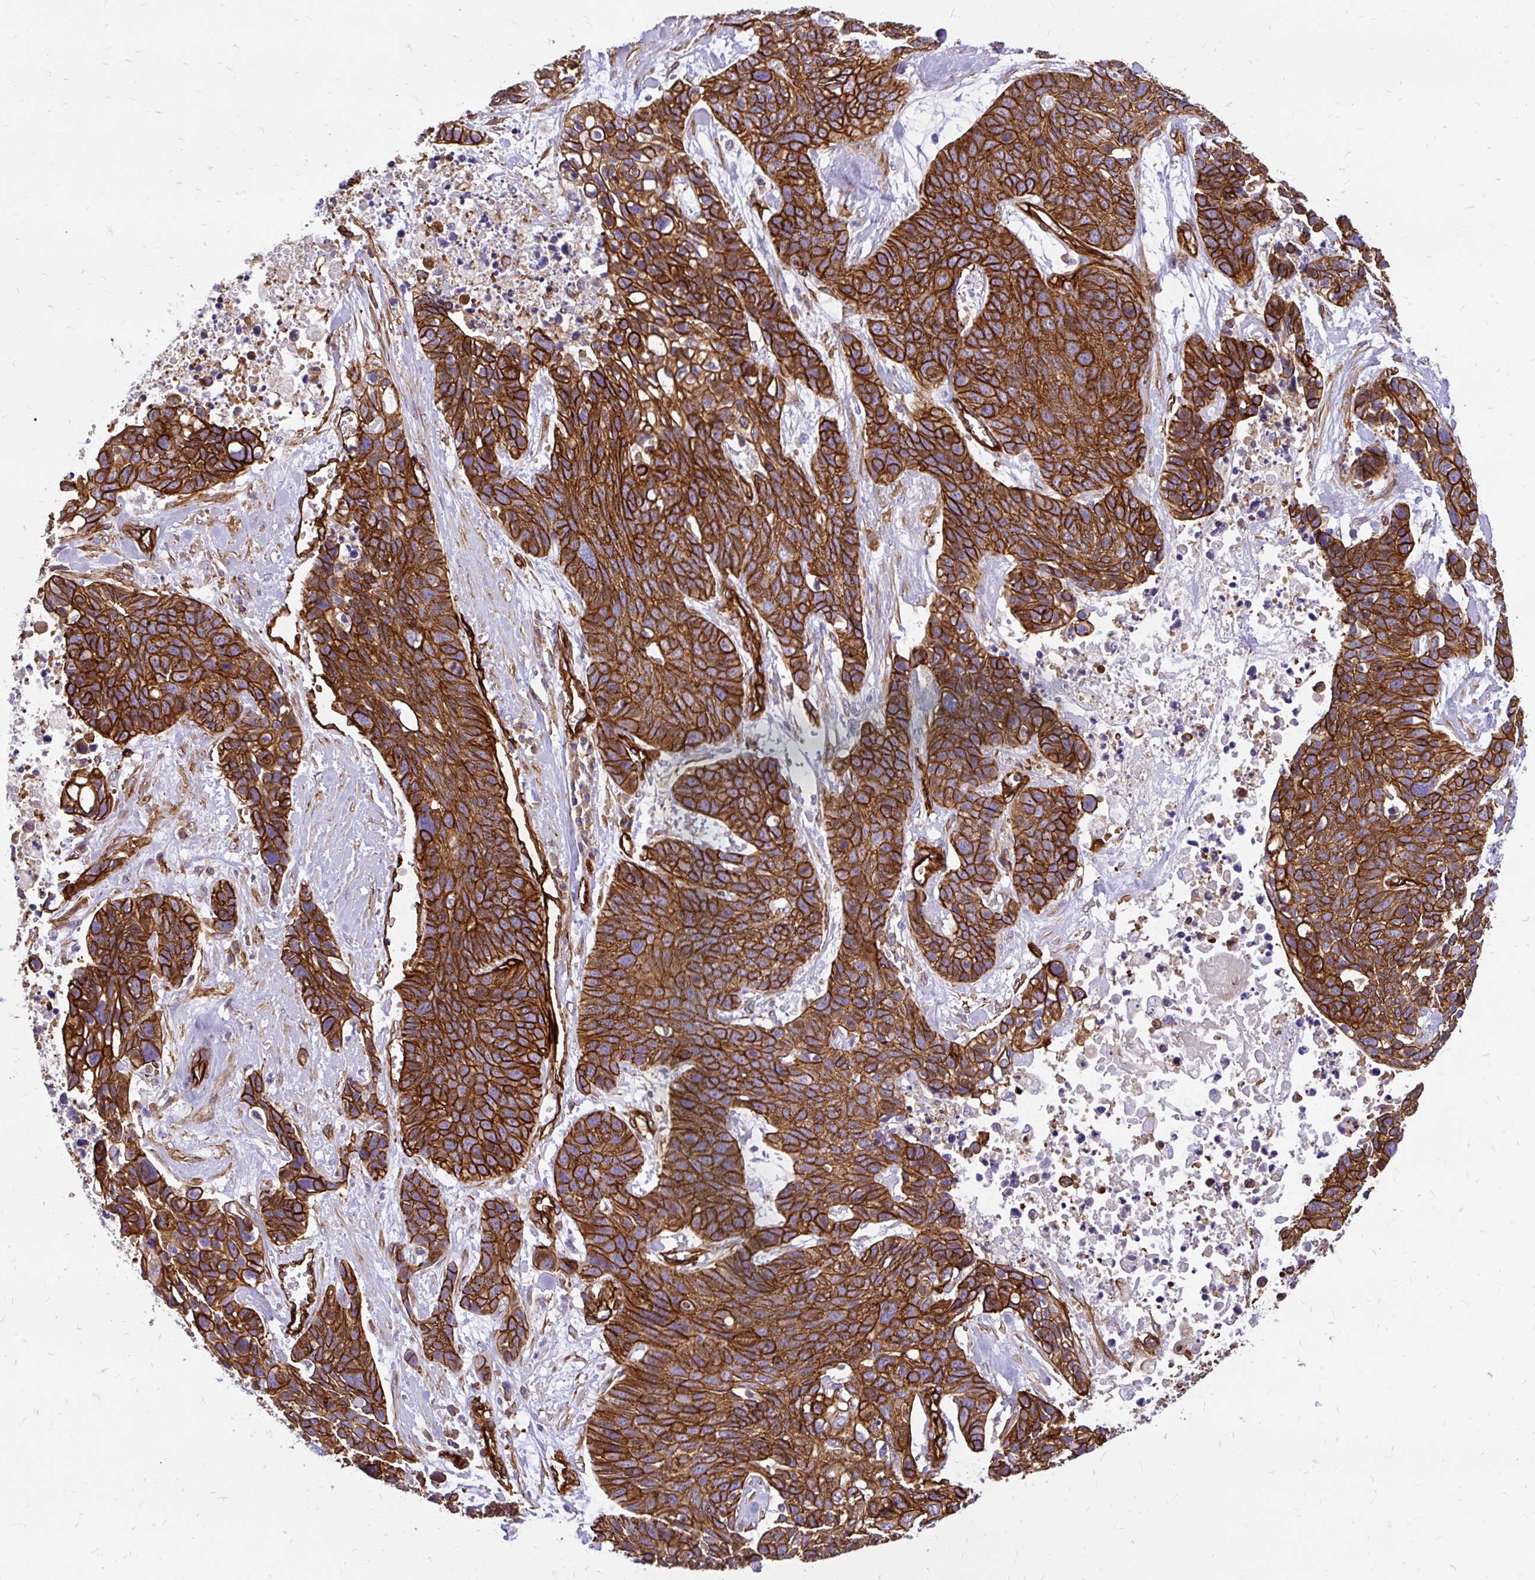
{"staining": {"intensity": "strong", "quantity": ">75%", "location": "cytoplasmic/membranous"}, "tissue": "lung cancer", "cell_type": "Tumor cells", "image_type": "cancer", "snomed": [{"axis": "morphology", "description": "Squamous cell carcinoma, NOS"}, {"axis": "topography", "description": "Lung"}], "caption": "Immunohistochemistry photomicrograph of squamous cell carcinoma (lung) stained for a protein (brown), which exhibits high levels of strong cytoplasmic/membranous positivity in about >75% of tumor cells.", "gene": "MAP1LC3B", "patient": {"sex": "male", "age": 62}}